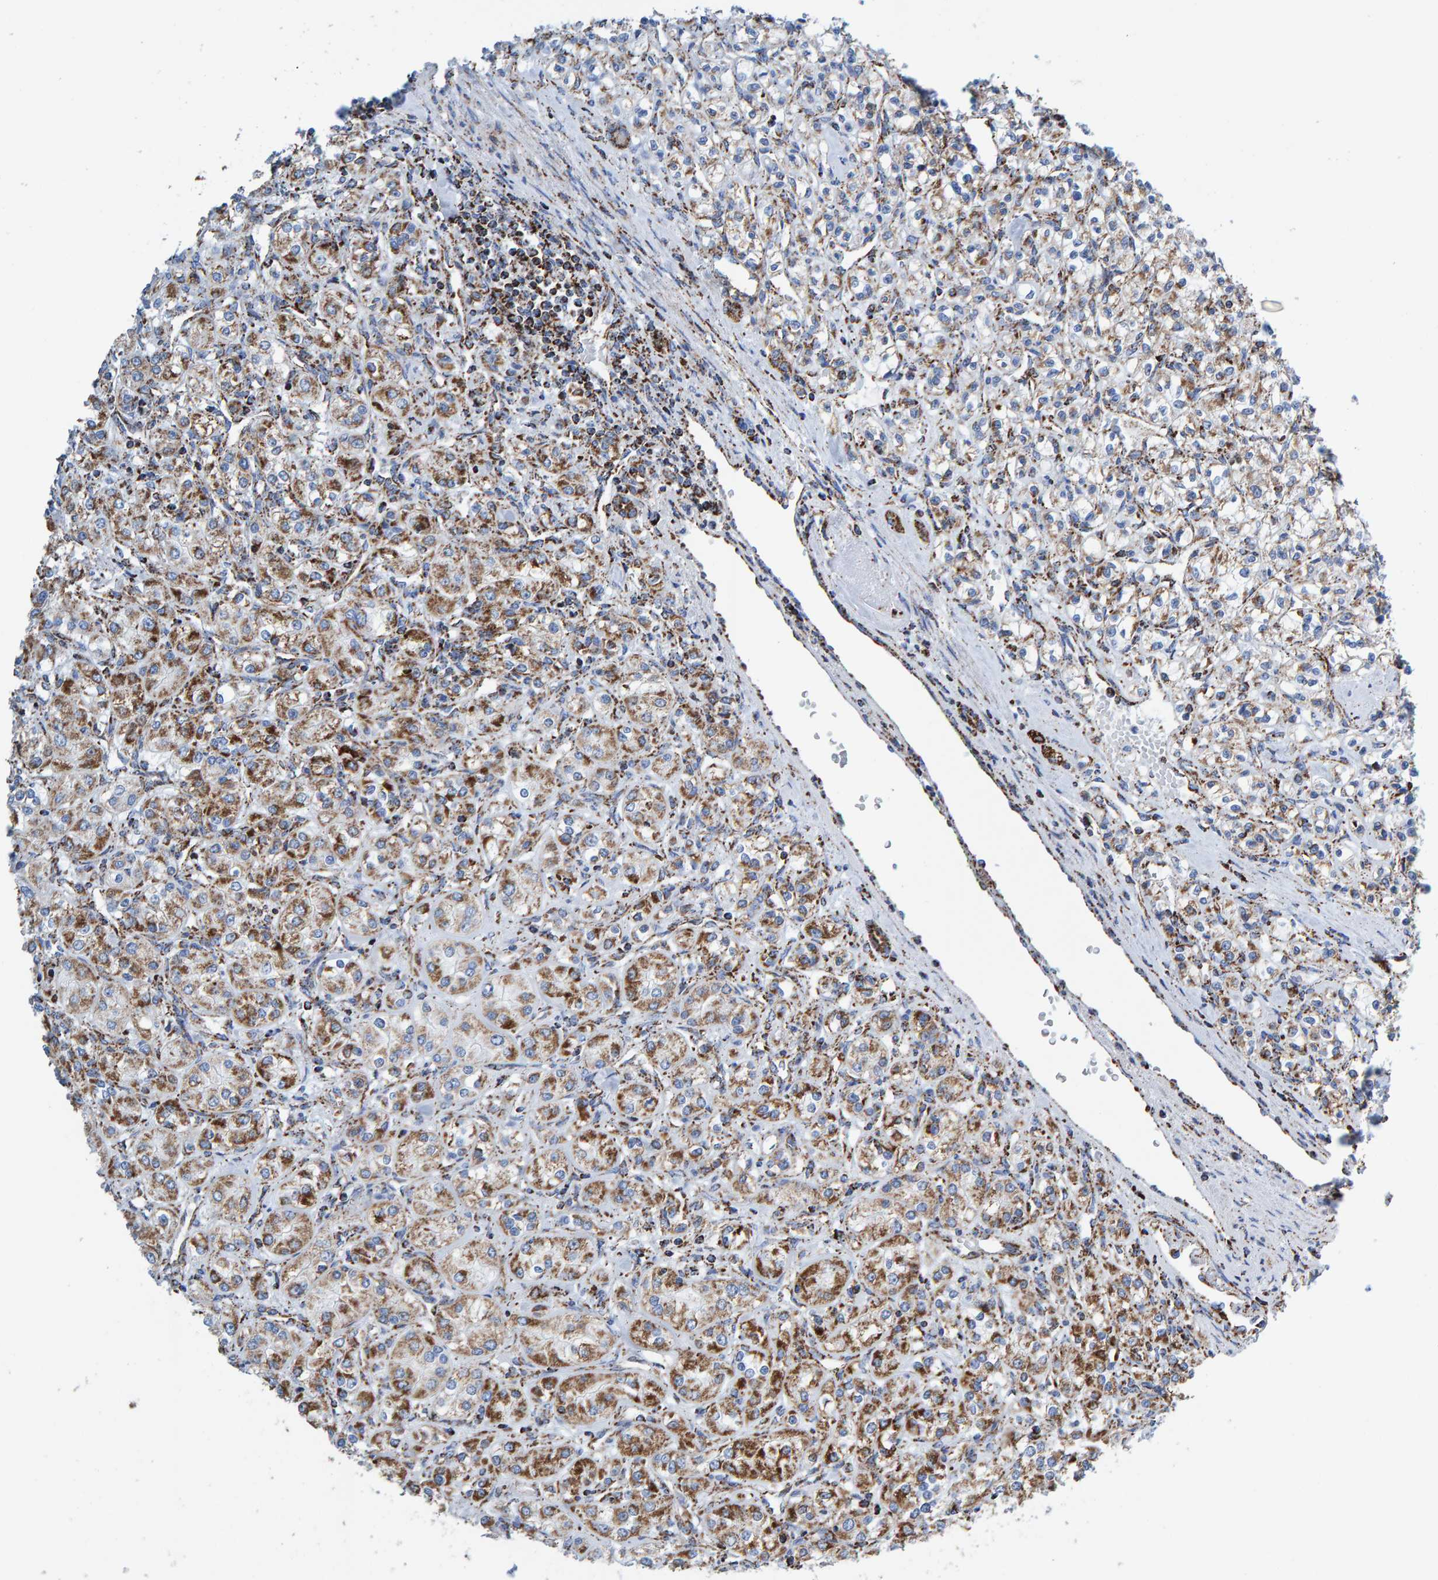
{"staining": {"intensity": "moderate", "quantity": "25%-75%", "location": "cytoplasmic/membranous"}, "tissue": "renal cancer", "cell_type": "Tumor cells", "image_type": "cancer", "snomed": [{"axis": "morphology", "description": "Adenocarcinoma, NOS"}, {"axis": "topography", "description": "Kidney"}], "caption": "The micrograph shows a brown stain indicating the presence of a protein in the cytoplasmic/membranous of tumor cells in renal cancer.", "gene": "ENSG00000262660", "patient": {"sex": "male", "age": 77}}